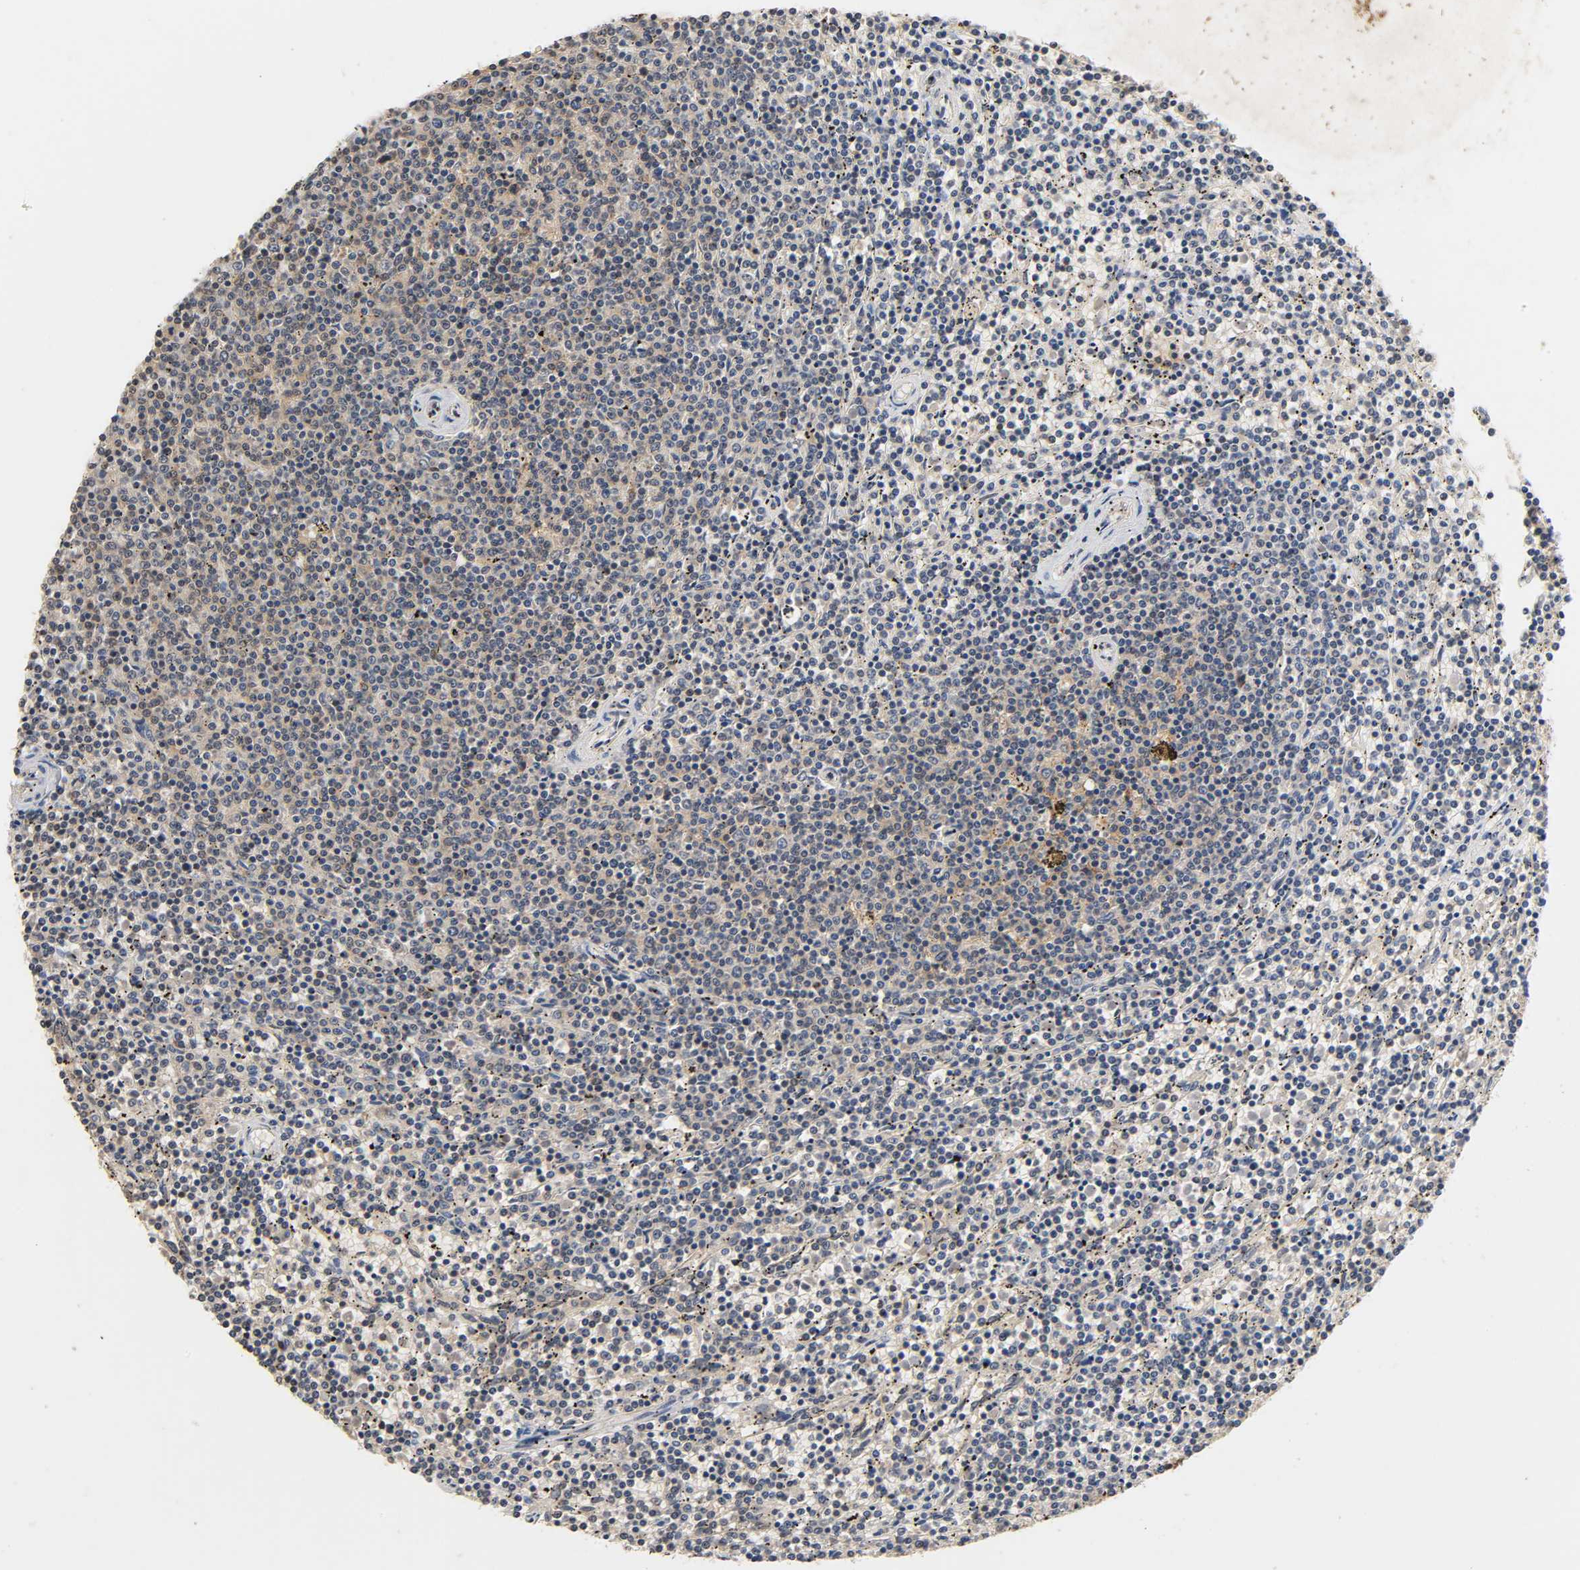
{"staining": {"intensity": "negative", "quantity": "none", "location": "none"}, "tissue": "lymphoma", "cell_type": "Tumor cells", "image_type": "cancer", "snomed": [{"axis": "morphology", "description": "Malignant lymphoma, non-Hodgkin's type, Low grade"}, {"axis": "topography", "description": "Spleen"}], "caption": "Human lymphoma stained for a protein using IHC displays no expression in tumor cells.", "gene": "UBC", "patient": {"sex": "female", "age": 50}}